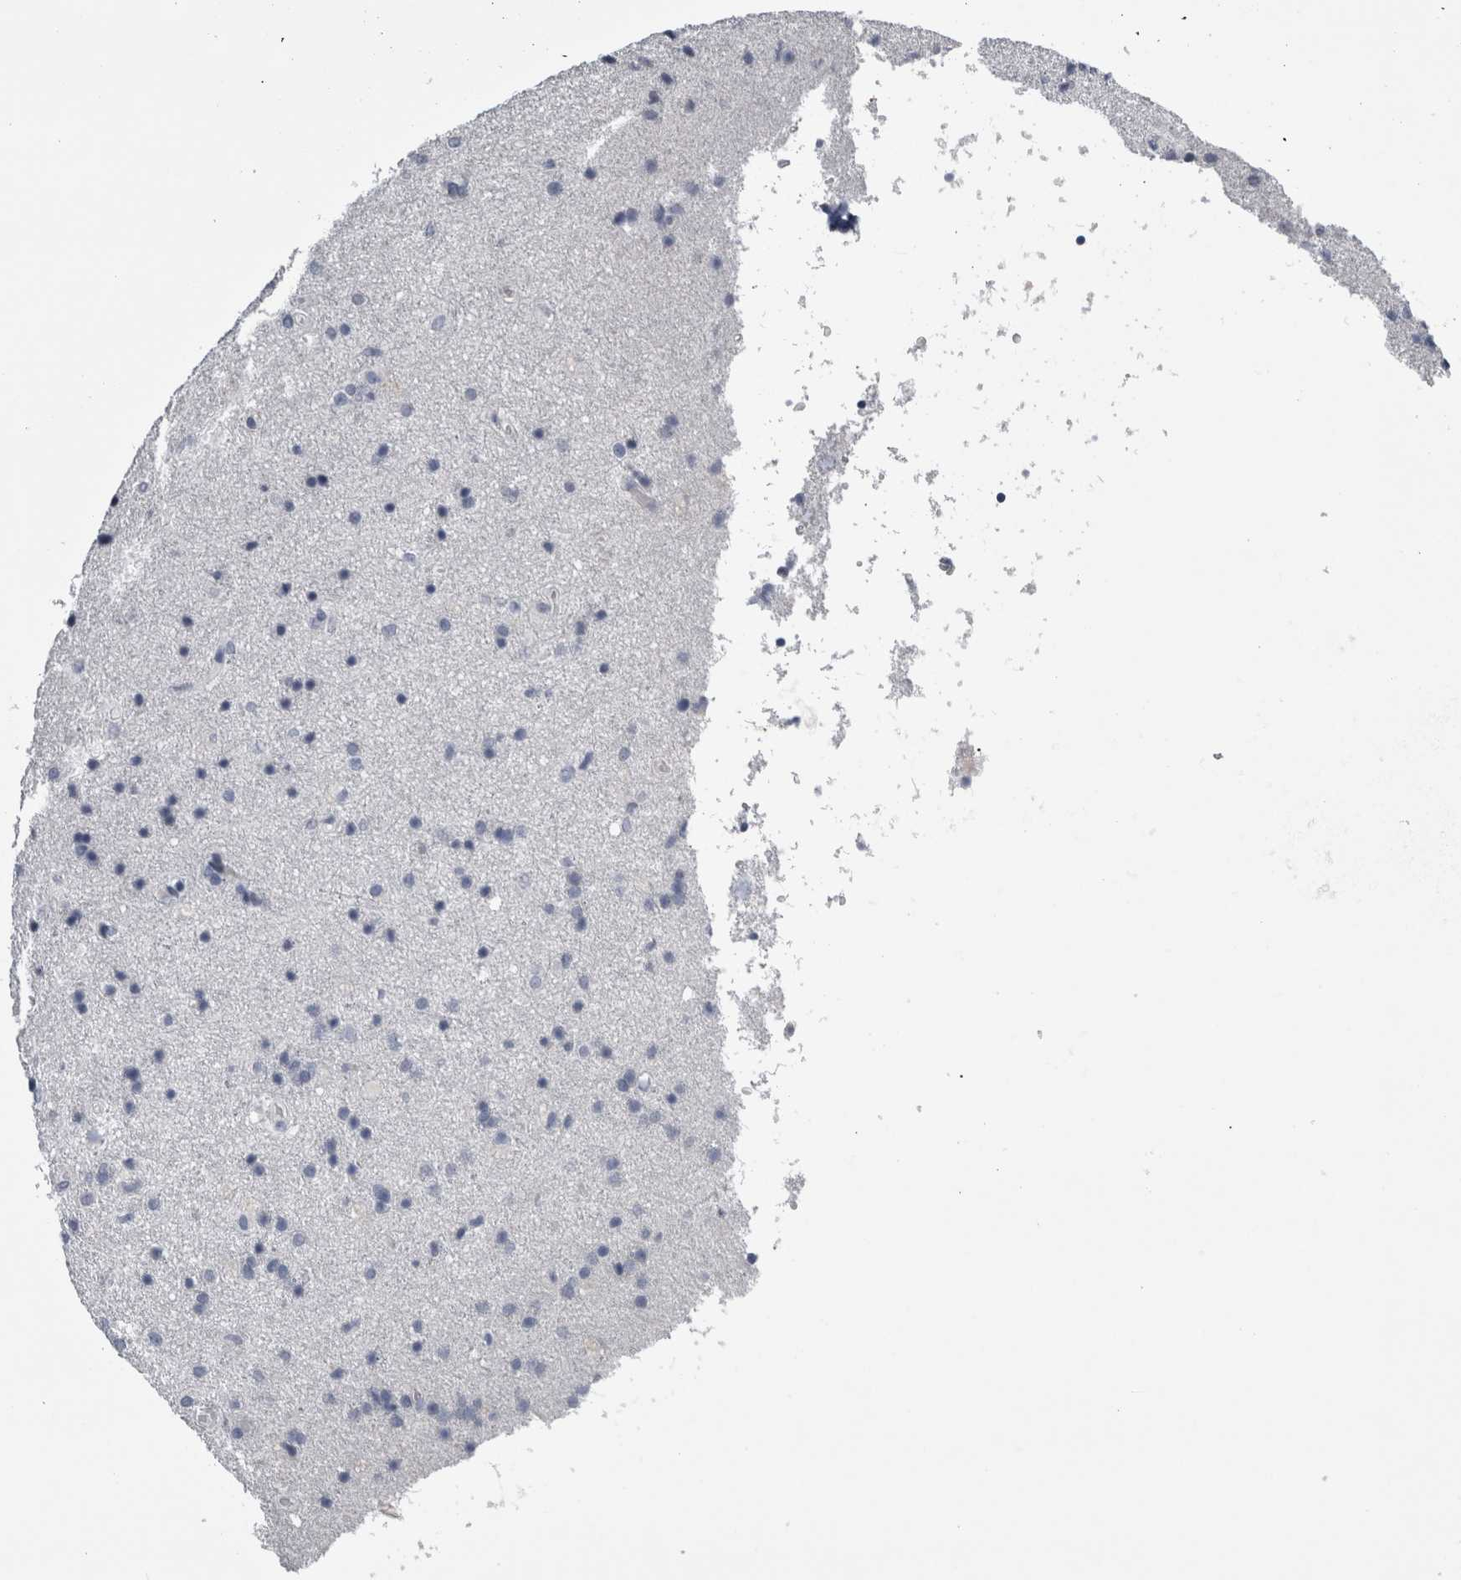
{"staining": {"intensity": "negative", "quantity": "none", "location": "none"}, "tissue": "glioma", "cell_type": "Tumor cells", "image_type": "cancer", "snomed": [{"axis": "morphology", "description": "Glioma, malignant, High grade"}, {"axis": "topography", "description": "Brain"}], "caption": "Tumor cells are negative for protein expression in human malignant glioma (high-grade).", "gene": "ALDH8A1", "patient": {"sex": "male", "age": 72}}